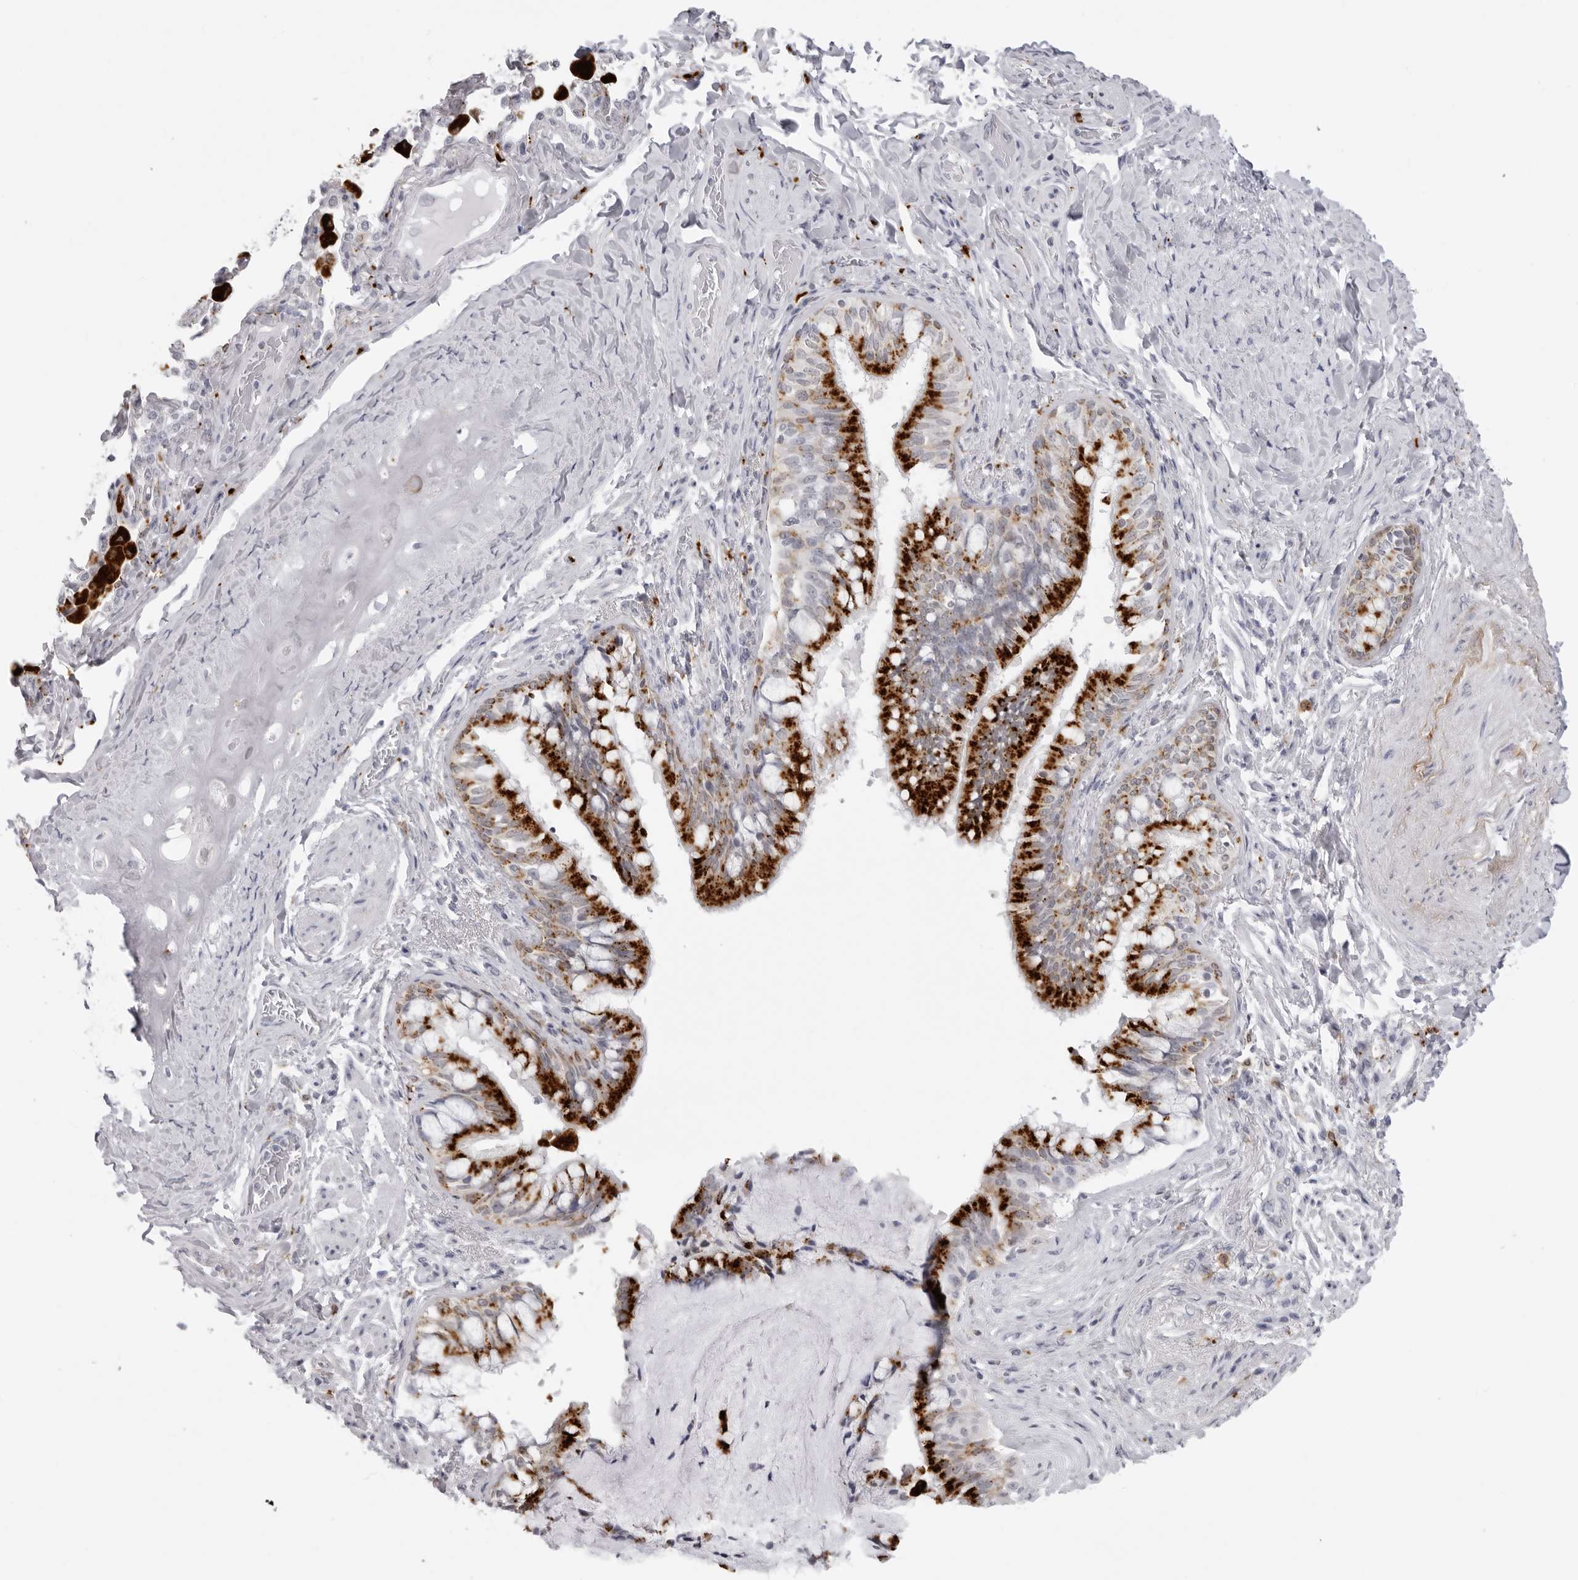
{"staining": {"intensity": "strong", "quantity": "25%-75%", "location": "cytoplasmic/membranous"}, "tissue": "bronchus", "cell_type": "Respiratory epithelial cells", "image_type": "normal", "snomed": [{"axis": "morphology", "description": "Normal tissue, NOS"}, {"axis": "morphology", "description": "Inflammation, NOS"}, {"axis": "topography", "description": "Lung"}], "caption": "Human bronchus stained with a protein marker demonstrates strong staining in respiratory epithelial cells.", "gene": "IL25", "patient": {"sex": "female", "age": 46}}